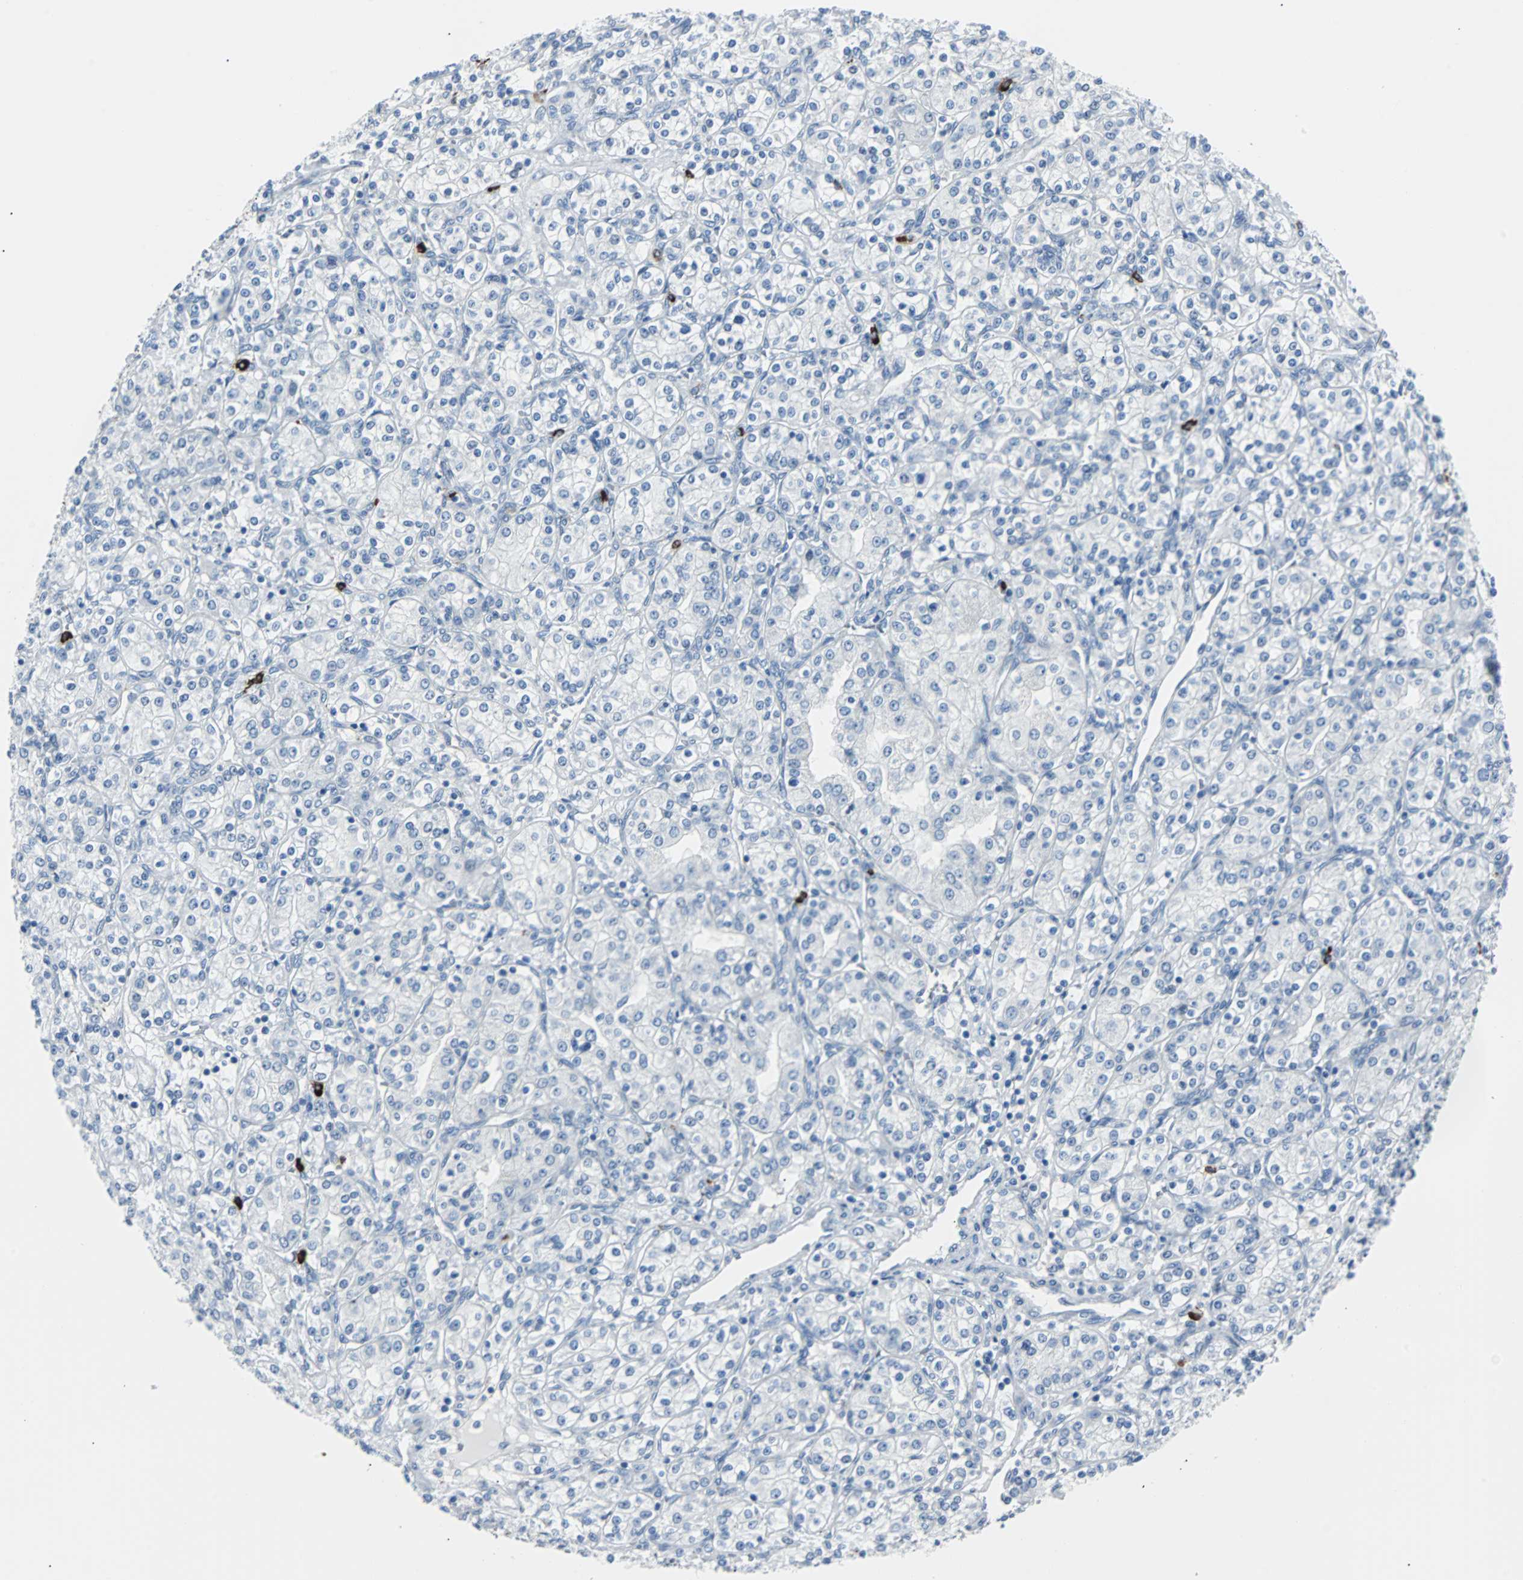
{"staining": {"intensity": "negative", "quantity": "none", "location": "none"}, "tissue": "renal cancer", "cell_type": "Tumor cells", "image_type": "cancer", "snomed": [{"axis": "morphology", "description": "Adenocarcinoma, NOS"}, {"axis": "topography", "description": "Kidney"}], "caption": "DAB (3,3'-diaminobenzidine) immunohistochemical staining of renal cancer (adenocarcinoma) displays no significant staining in tumor cells. The staining is performed using DAB (3,3'-diaminobenzidine) brown chromogen with nuclei counter-stained in using hematoxylin.", "gene": "RASA1", "patient": {"sex": "male", "age": 77}}